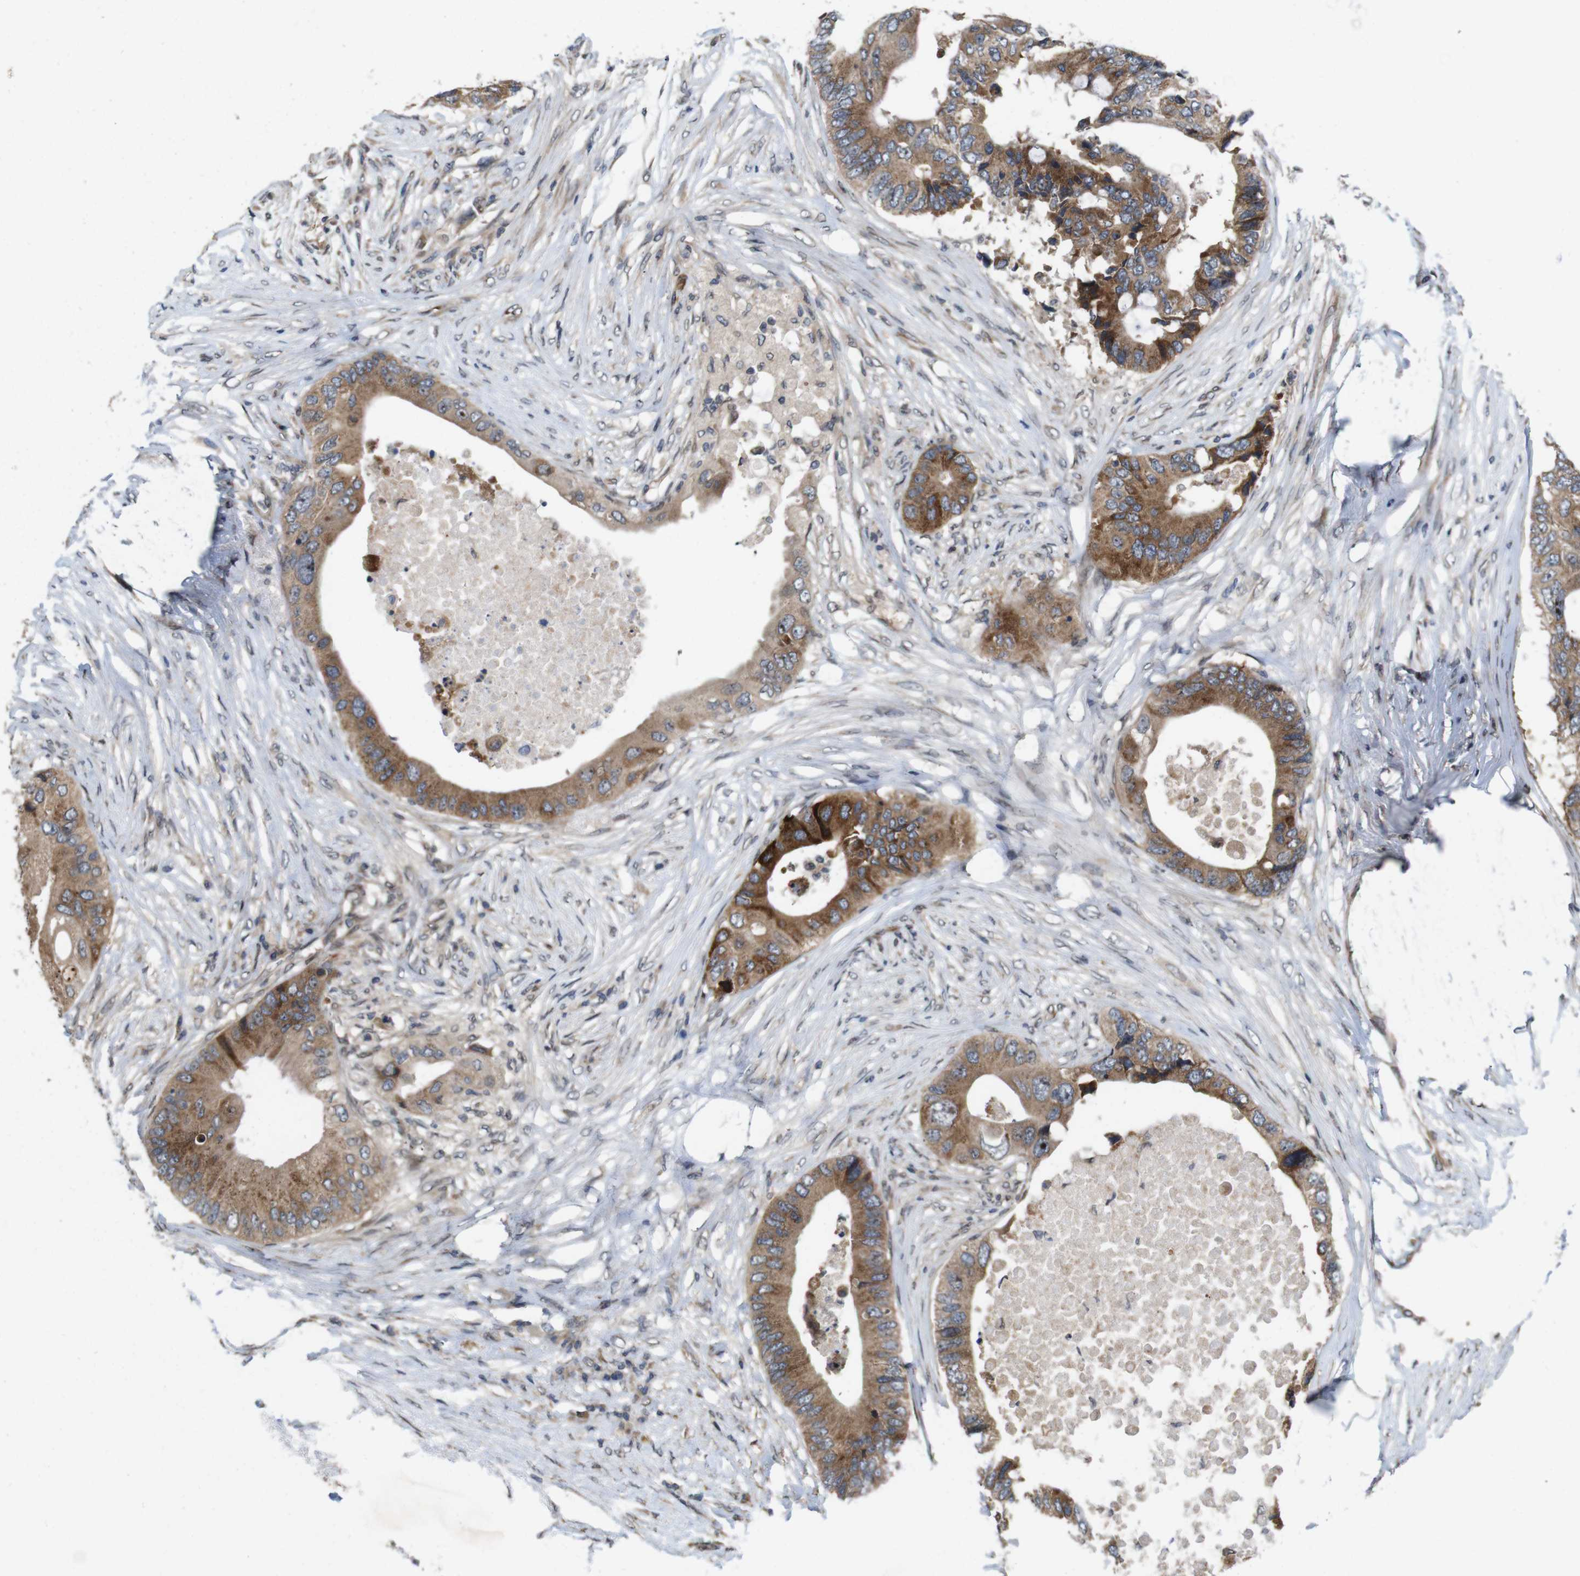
{"staining": {"intensity": "moderate", "quantity": ">75%", "location": "cytoplasmic/membranous"}, "tissue": "colorectal cancer", "cell_type": "Tumor cells", "image_type": "cancer", "snomed": [{"axis": "morphology", "description": "Adenocarcinoma, NOS"}, {"axis": "topography", "description": "Colon"}], "caption": "The image shows immunohistochemical staining of colorectal adenocarcinoma. There is moderate cytoplasmic/membranous expression is appreciated in about >75% of tumor cells. (DAB IHC, brown staining for protein, blue staining for nuclei).", "gene": "EFCAB14", "patient": {"sex": "male", "age": 71}}